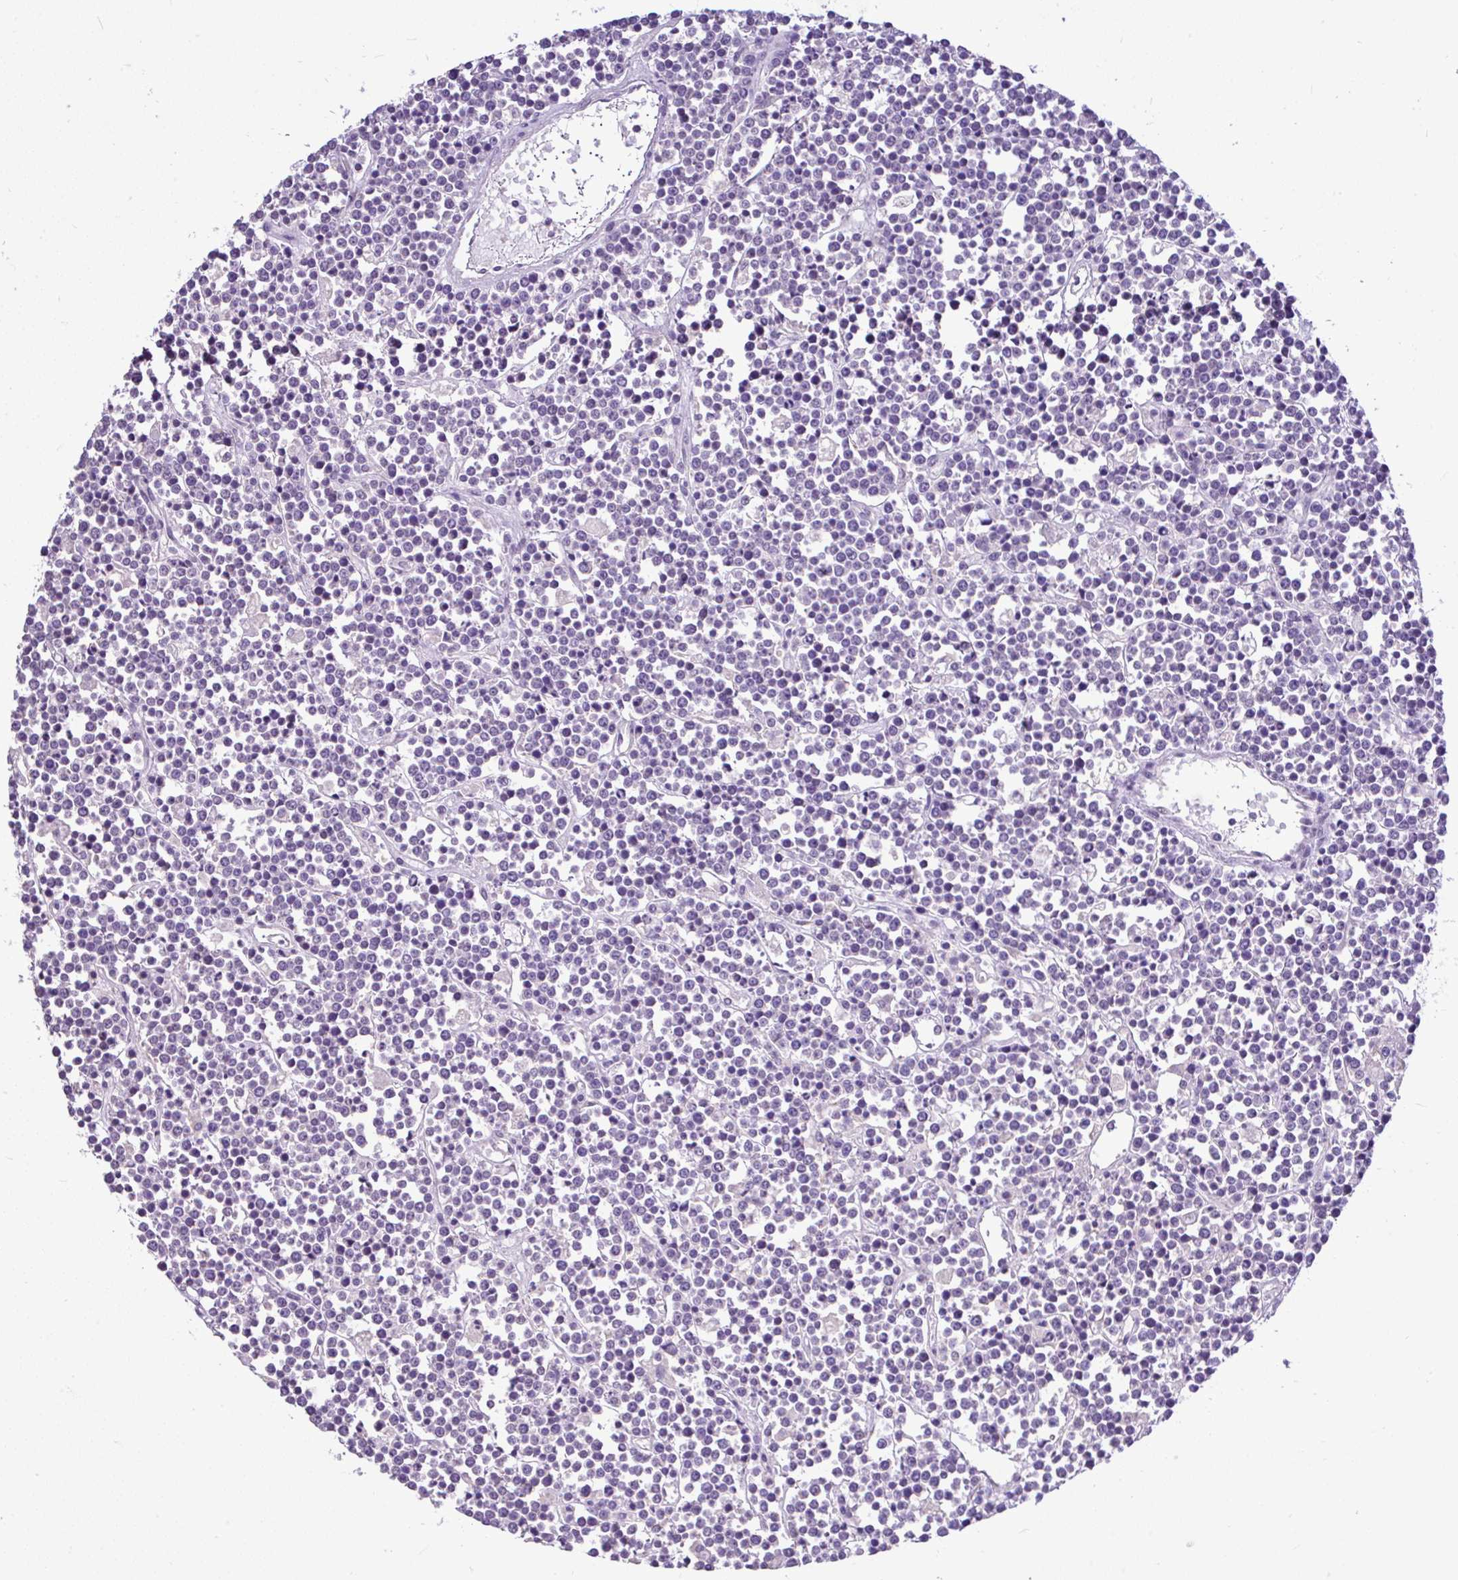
{"staining": {"intensity": "negative", "quantity": "none", "location": "none"}, "tissue": "lymphoma", "cell_type": "Tumor cells", "image_type": "cancer", "snomed": [{"axis": "morphology", "description": "Malignant lymphoma, non-Hodgkin's type, High grade"}, {"axis": "topography", "description": "Ovary"}], "caption": "DAB immunohistochemical staining of human lymphoma reveals no significant expression in tumor cells. Nuclei are stained in blue.", "gene": "CTU1", "patient": {"sex": "female", "age": 56}}